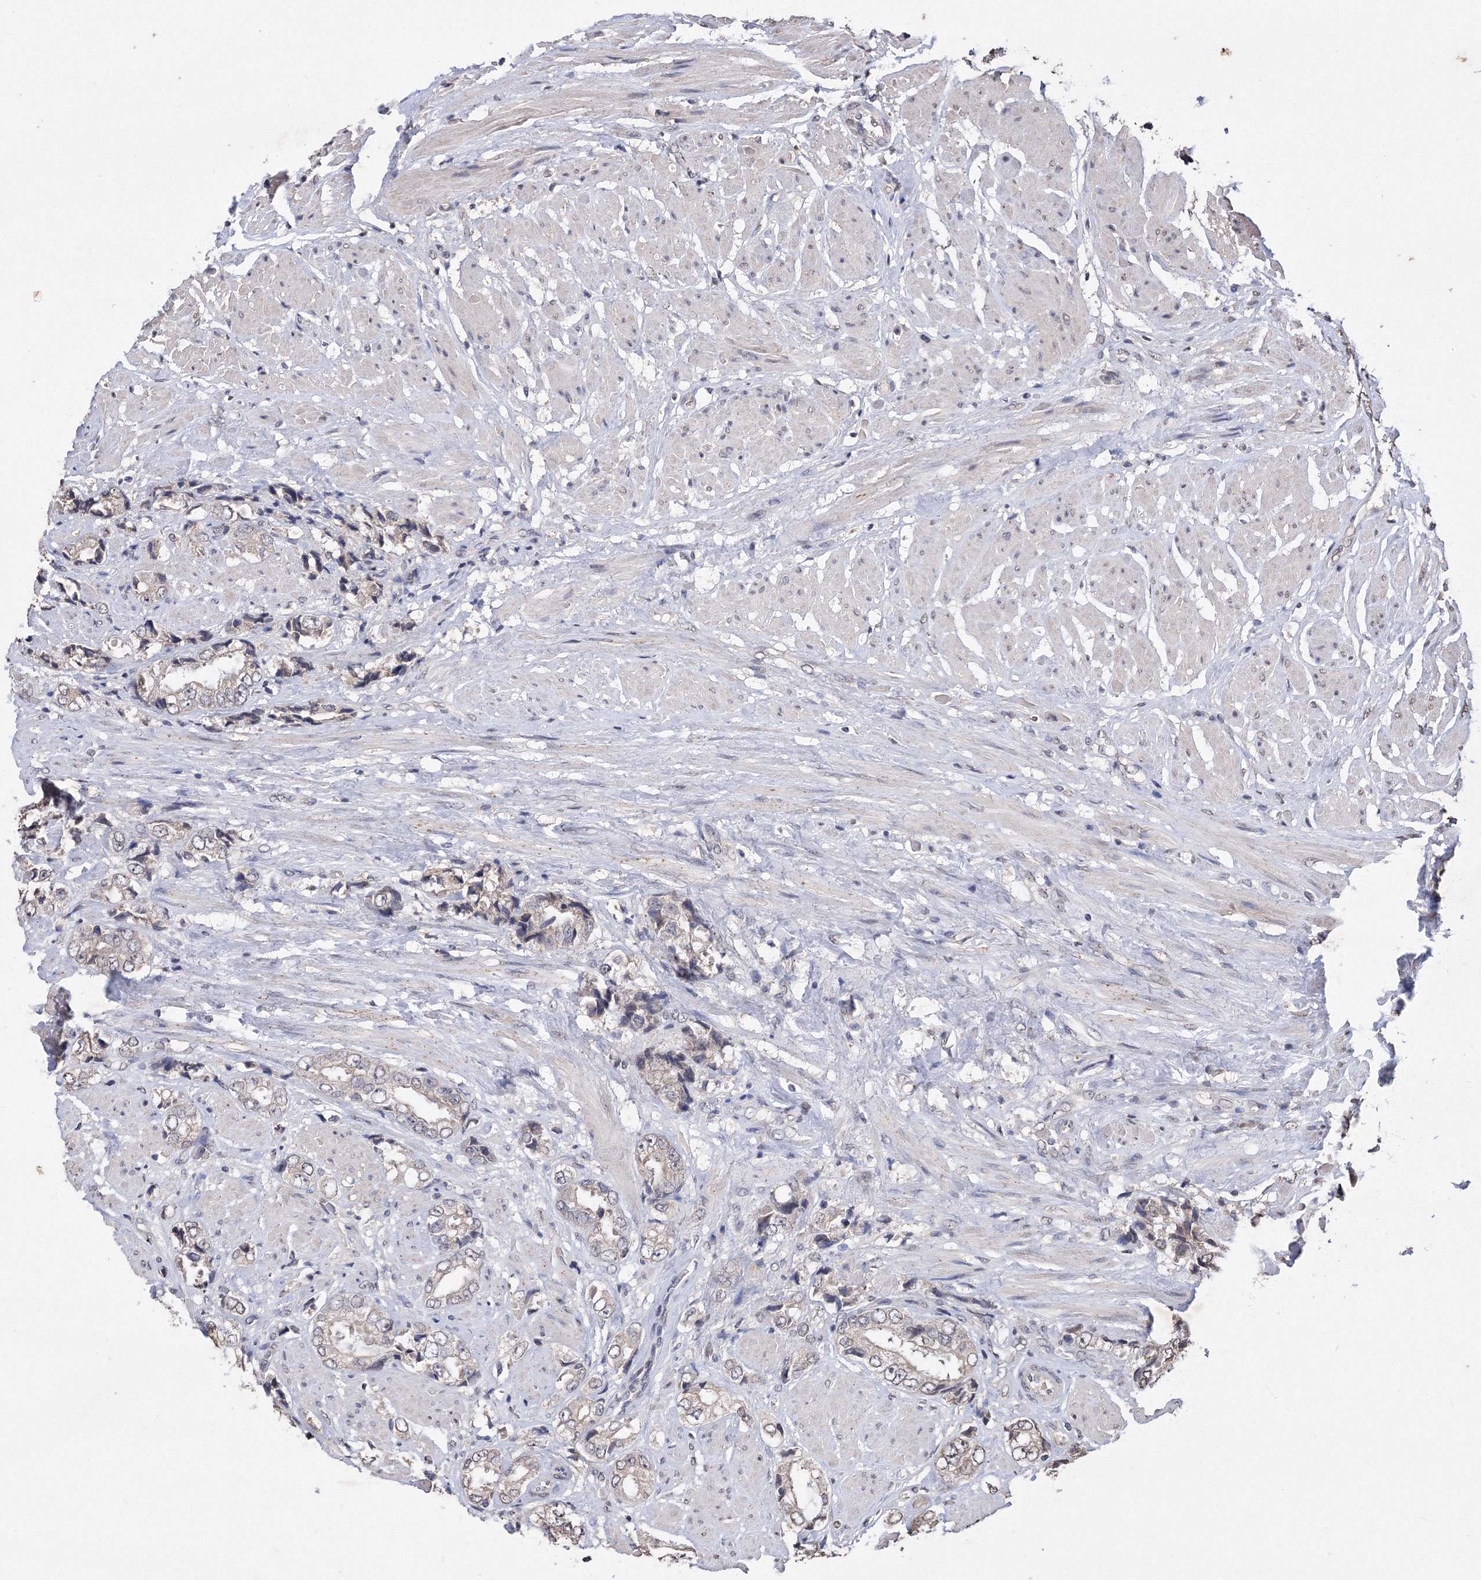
{"staining": {"intensity": "negative", "quantity": "none", "location": "none"}, "tissue": "prostate cancer", "cell_type": "Tumor cells", "image_type": "cancer", "snomed": [{"axis": "morphology", "description": "Adenocarcinoma, High grade"}, {"axis": "topography", "description": "Prostate"}], "caption": "This image is of prostate cancer (high-grade adenocarcinoma) stained with immunohistochemistry to label a protein in brown with the nuclei are counter-stained blue. There is no positivity in tumor cells.", "gene": "GPN1", "patient": {"sex": "male", "age": 61}}